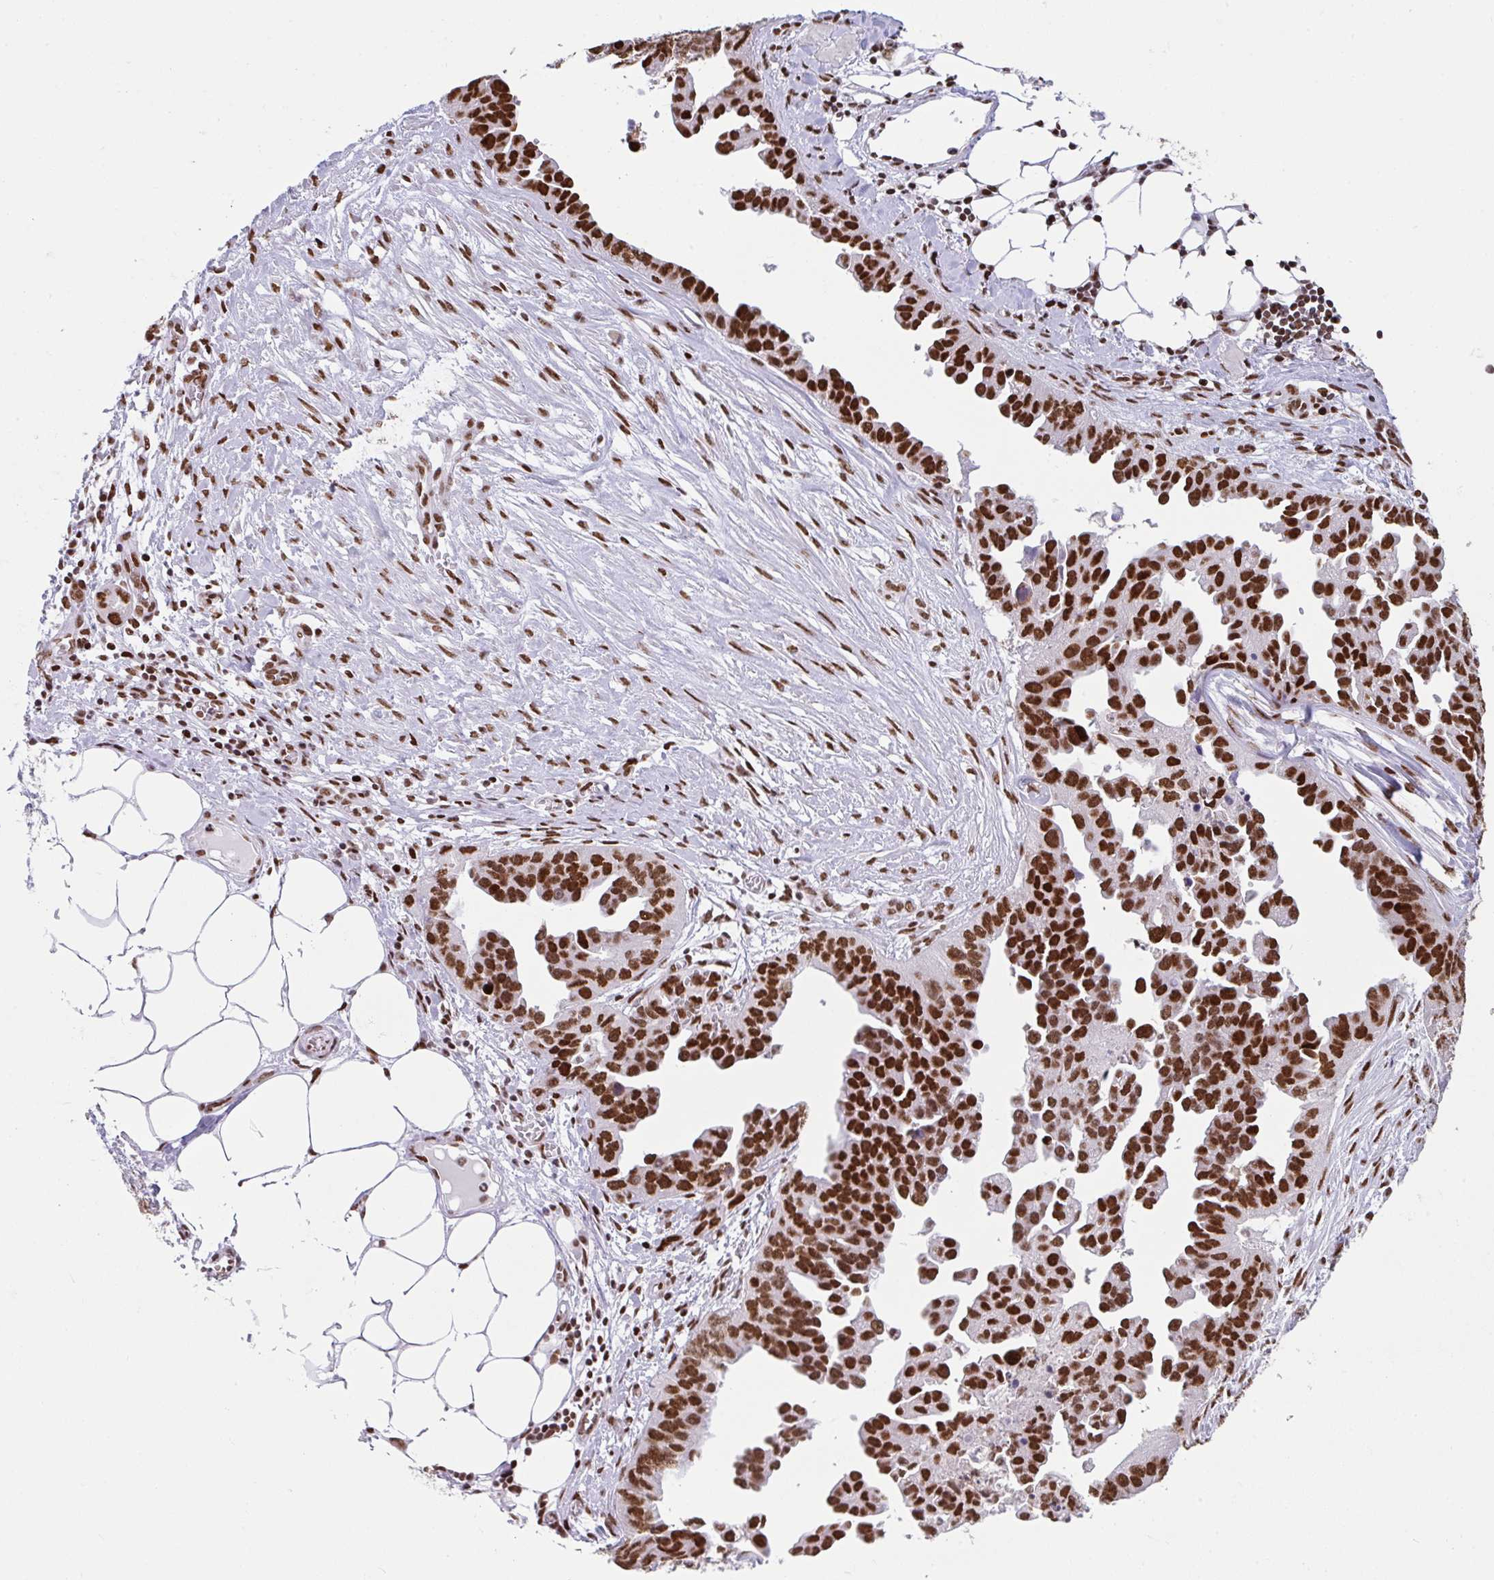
{"staining": {"intensity": "strong", "quantity": ">75%", "location": "nuclear"}, "tissue": "ovarian cancer", "cell_type": "Tumor cells", "image_type": "cancer", "snomed": [{"axis": "morphology", "description": "Cystadenocarcinoma, serous, NOS"}, {"axis": "topography", "description": "Ovary"}], "caption": "Protein staining demonstrates strong nuclear expression in about >75% of tumor cells in ovarian serous cystadenocarcinoma.", "gene": "CLP1", "patient": {"sex": "female", "age": 75}}